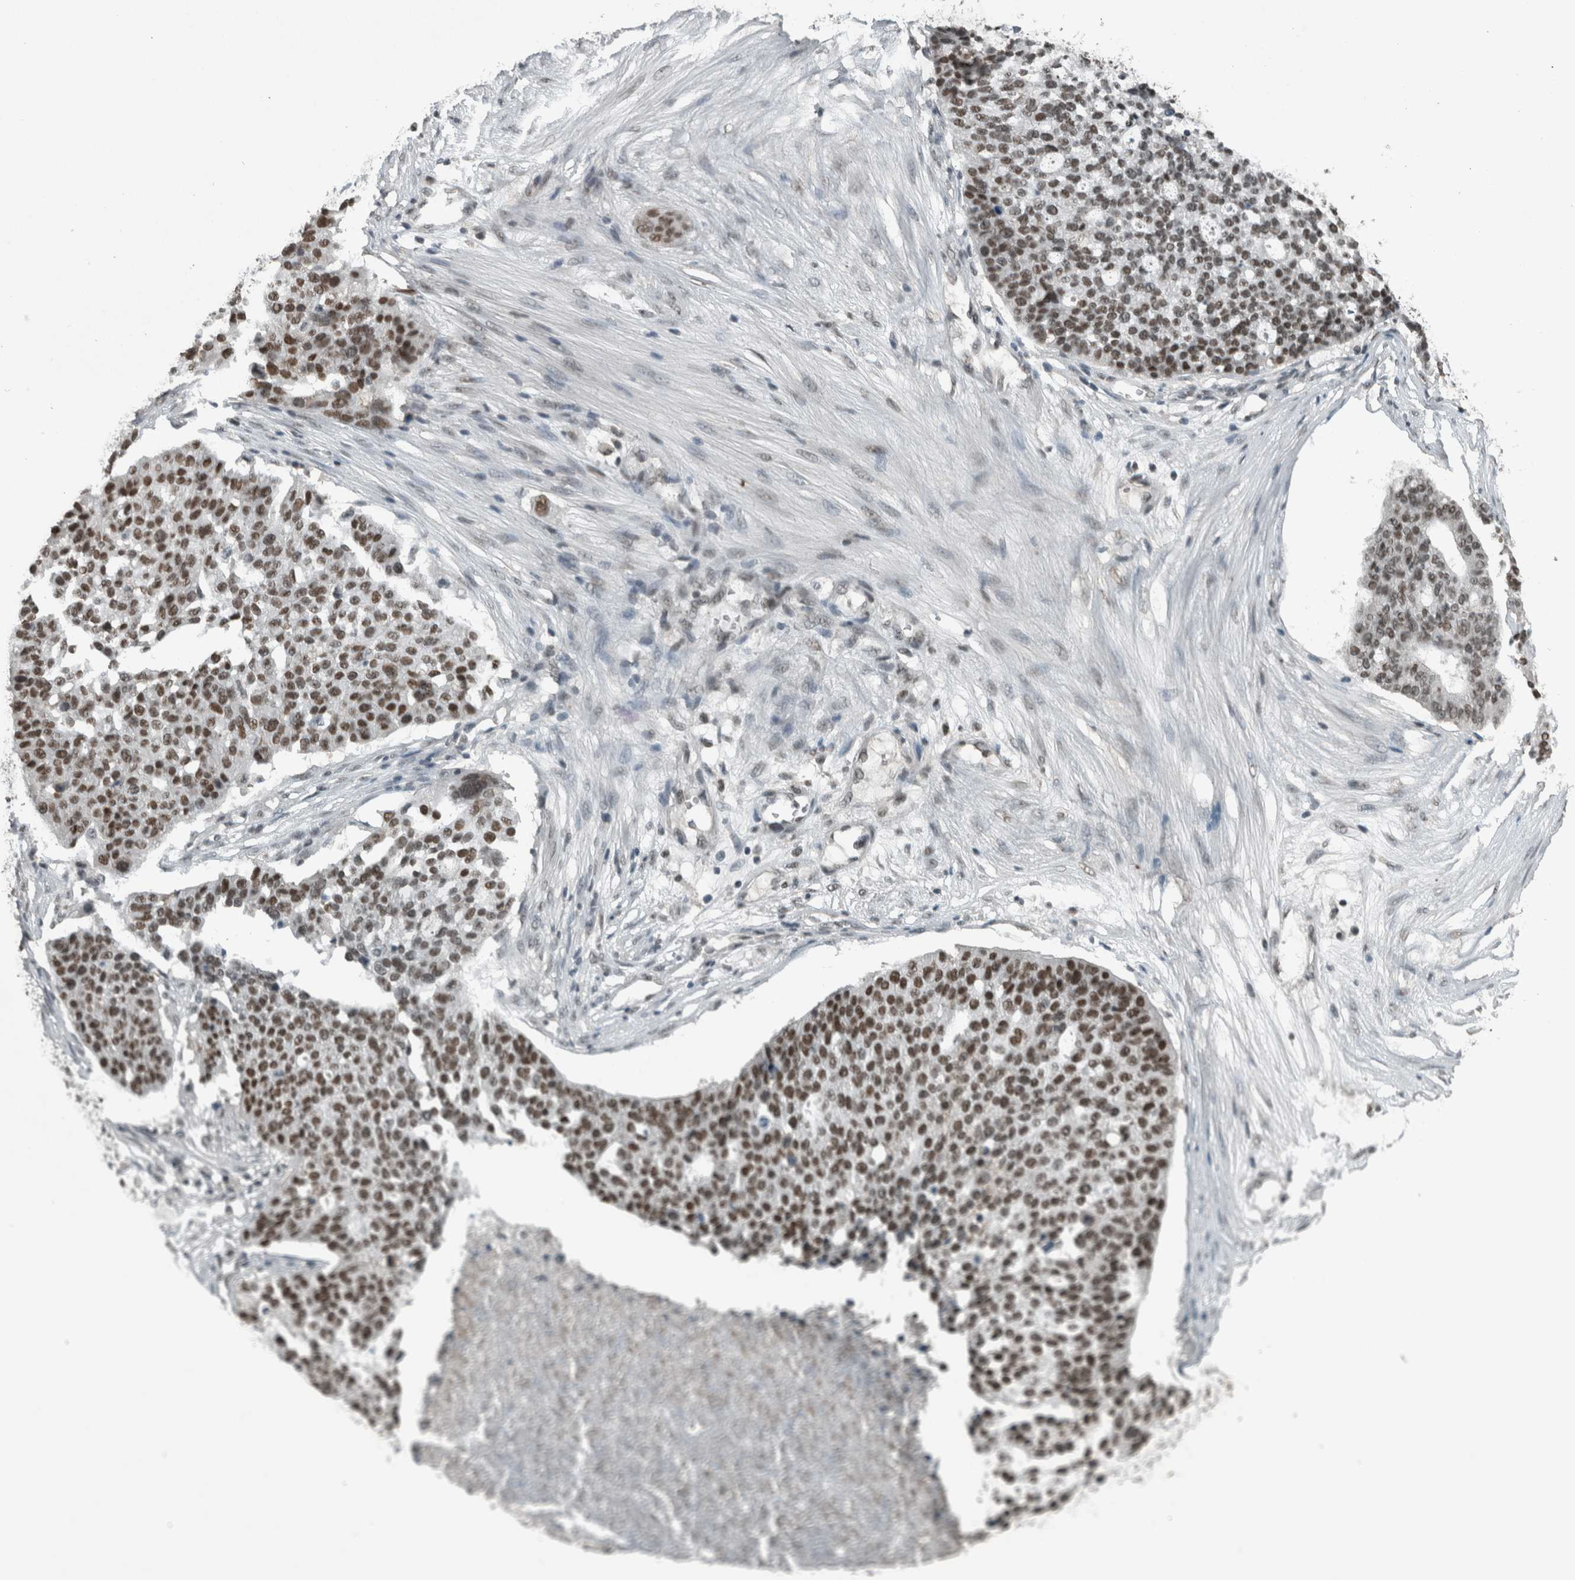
{"staining": {"intensity": "moderate", "quantity": ">75%", "location": "nuclear"}, "tissue": "ovarian cancer", "cell_type": "Tumor cells", "image_type": "cancer", "snomed": [{"axis": "morphology", "description": "Cystadenocarcinoma, serous, NOS"}, {"axis": "topography", "description": "Ovary"}], "caption": "Immunohistochemistry photomicrograph of neoplastic tissue: human ovarian cancer stained using immunohistochemistry shows medium levels of moderate protein expression localized specifically in the nuclear of tumor cells, appearing as a nuclear brown color.", "gene": "ZNF24", "patient": {"sex": "female", "age": 59}}